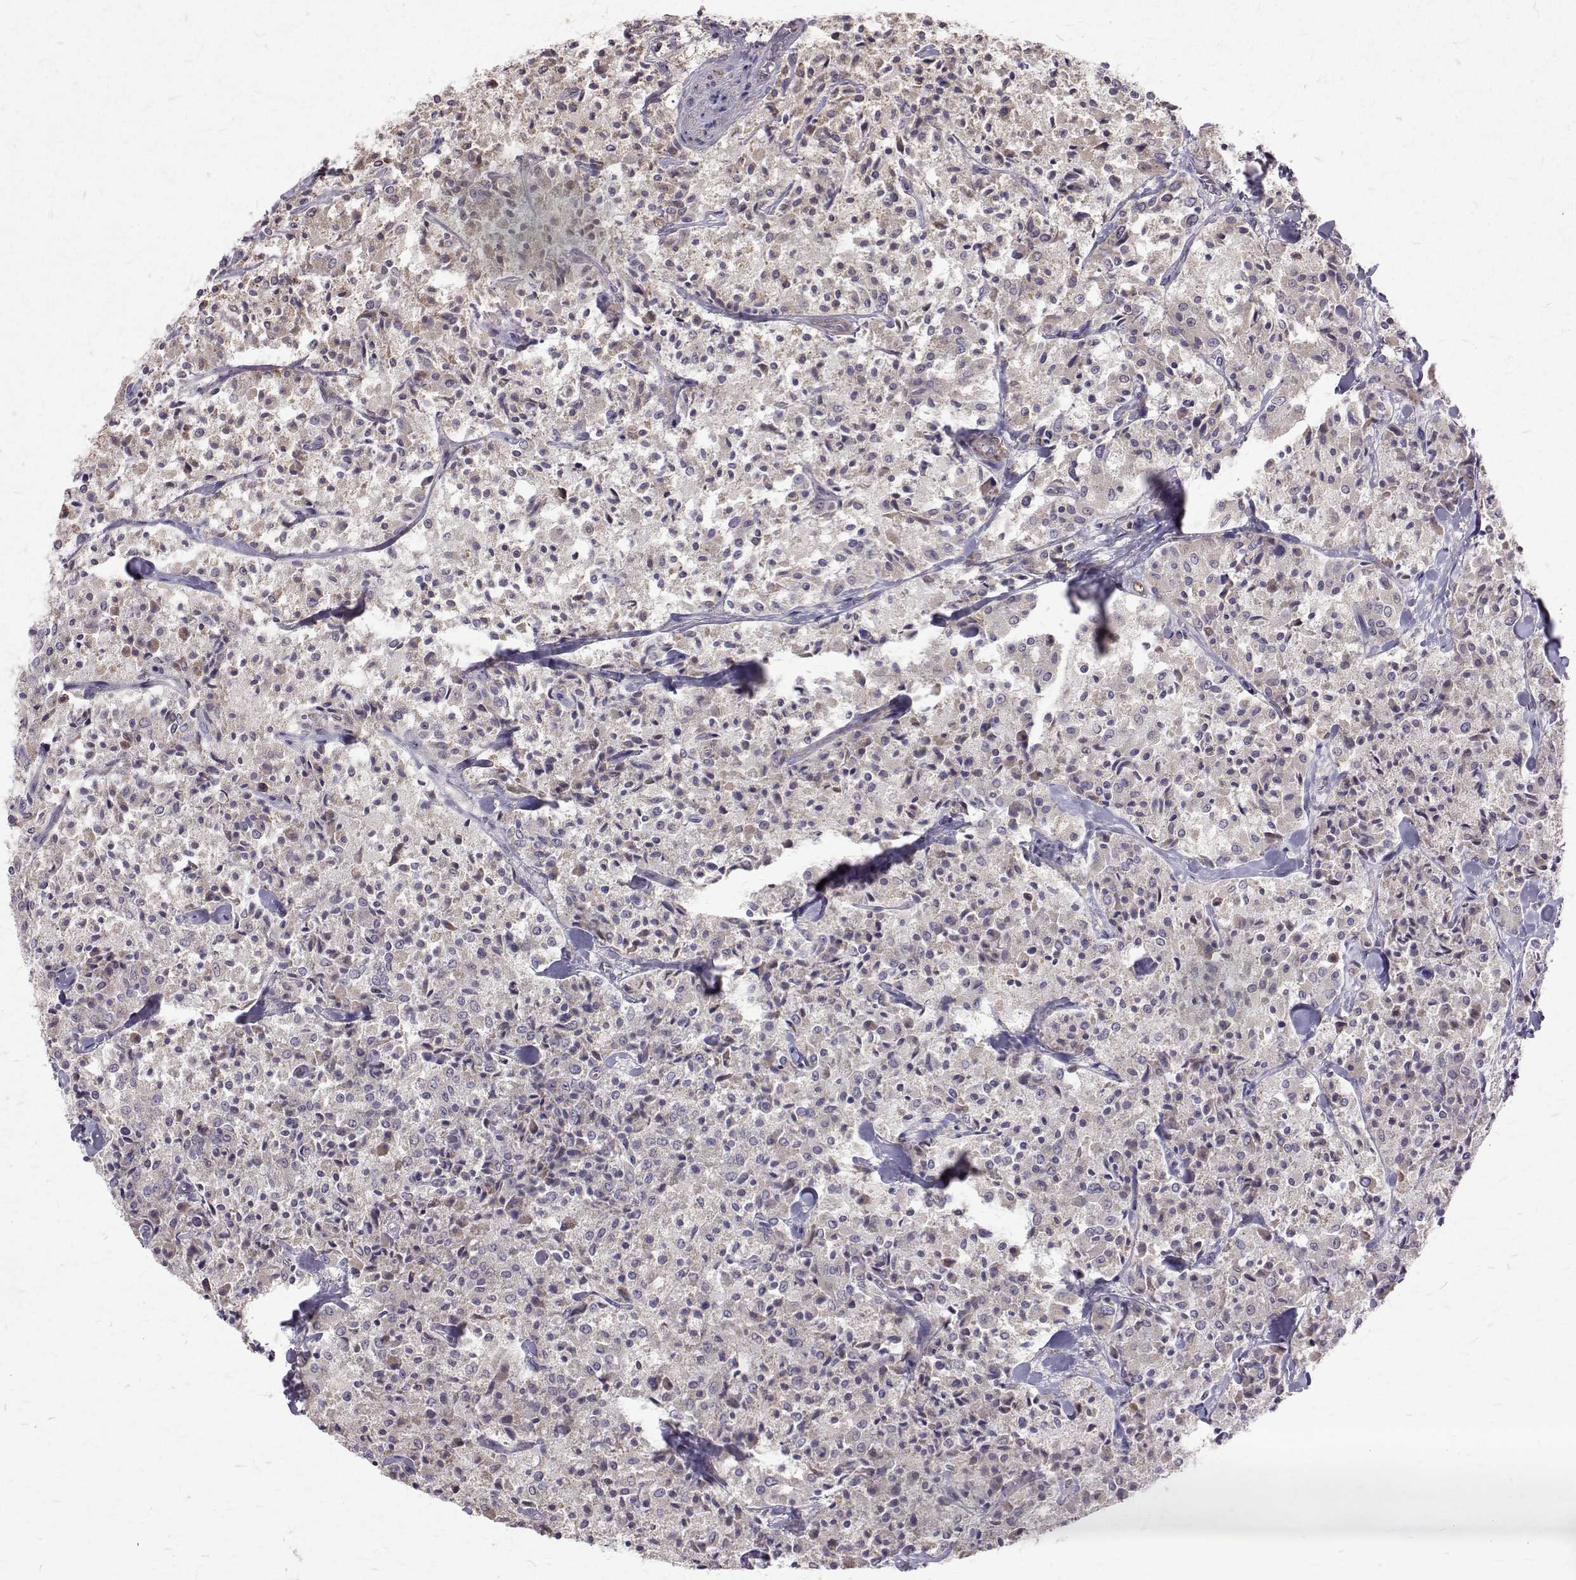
{"staining": {"intensity": "negative", "quantity": "none", "location": "none"}, "tissue": "carcinoid", "cell_type": "Tumor cells", "image_type": "cancer", "snomed": [{"axis": "morphology", "description": "Carcinoid, malignant, NOS"}, {"axis": "topography", "description": "Lung"}], "caption": "Micrograph shows no significant protein positivity in tumor cells of malignant carcinoid.", "gene": "CCDC89", "patient": {"sex": "male", "age": 71}}